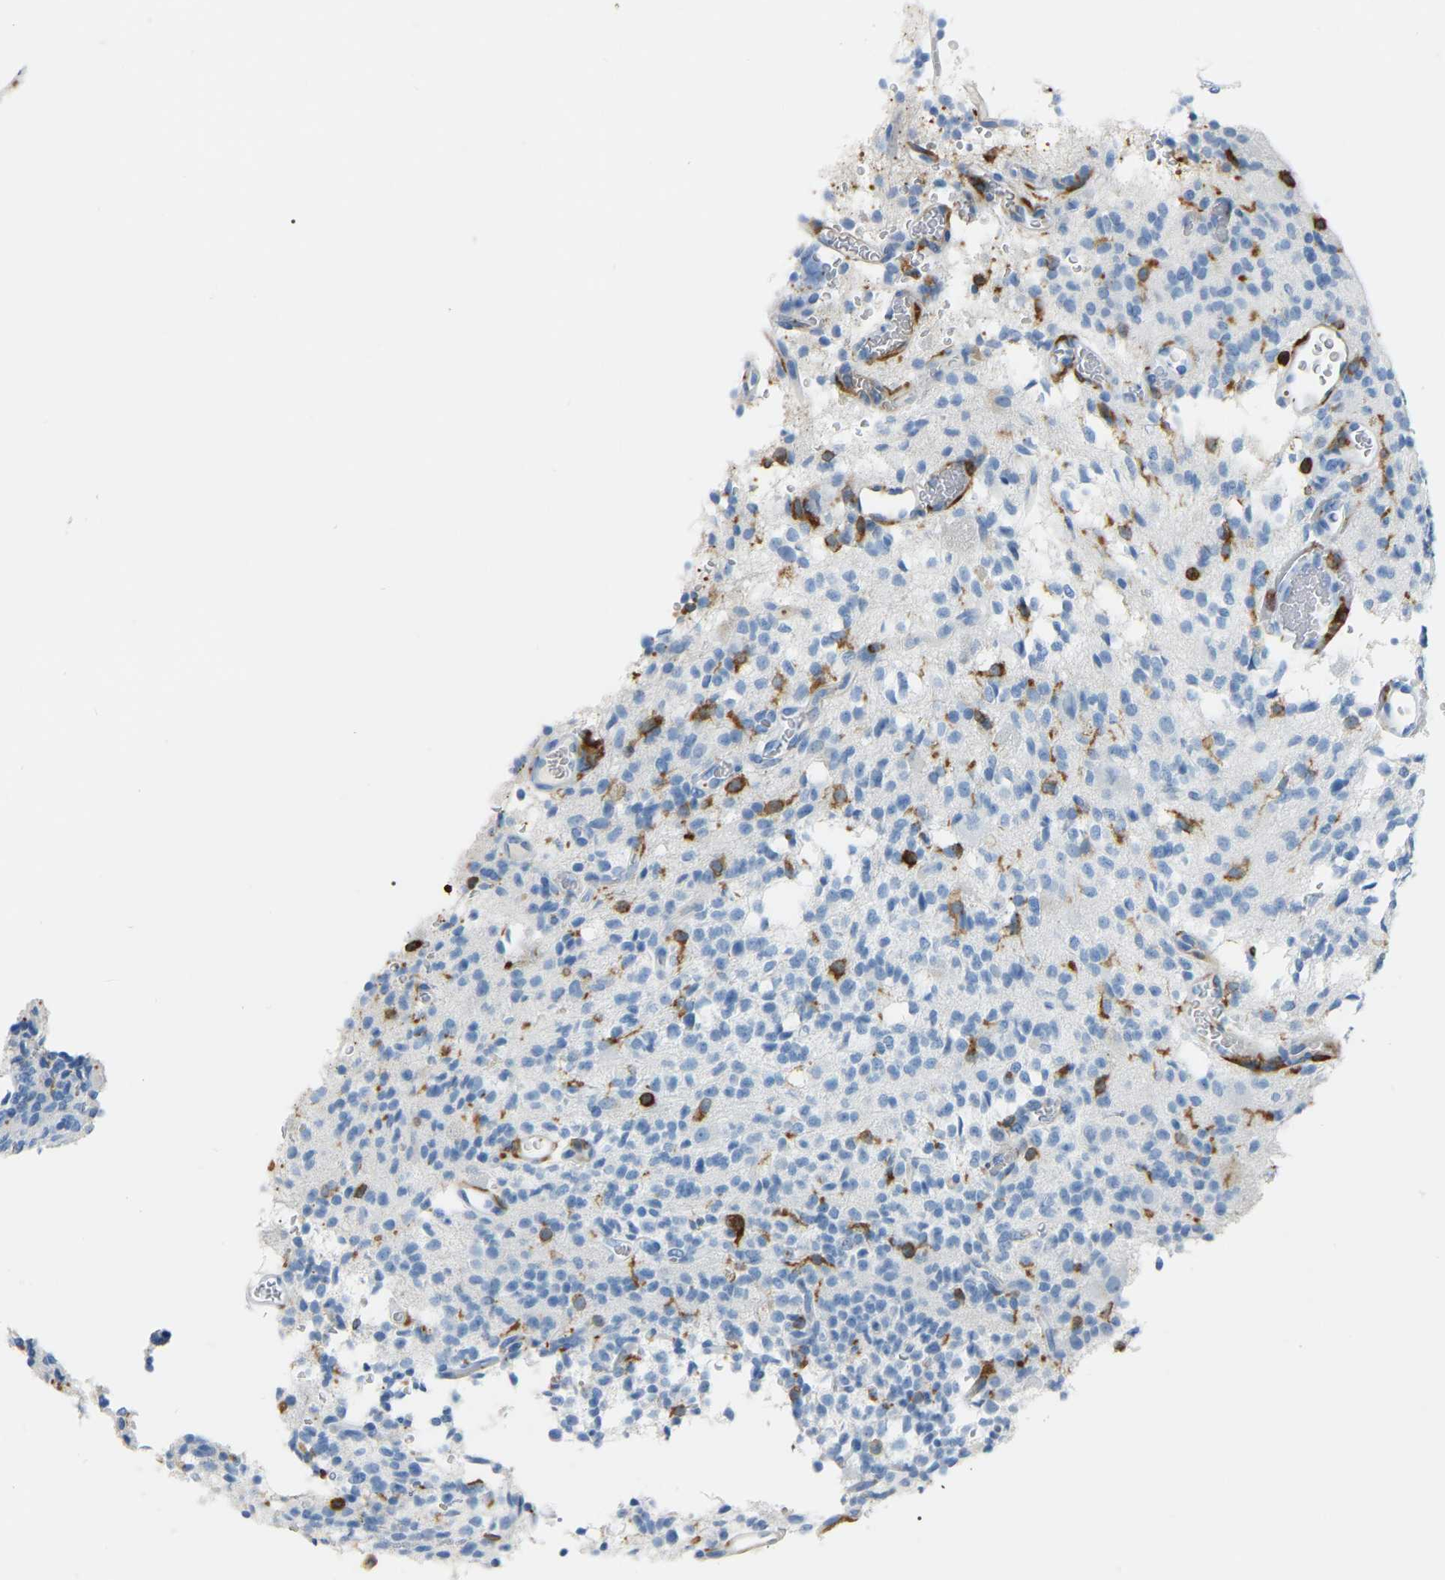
{"staining": {"intensity": "negative", "quantity": "none", "location": "none"}, "tissue": "glioma", "cell_type": "Tumor cells", "image_type": "cancer", "snomed": [{"axis": "morphology", "description": "Glioma, malignant, High grade"}, {"axis": "topography", "description": "Brain"}], "caption": "Immunohistochemistry (IHC) micrograph of human glioma stained for a protein (brown), which exhibits no staining in tumor cells.", "gene": "ARHGAP45", "patient": {"sex": "male", "age": 34}}